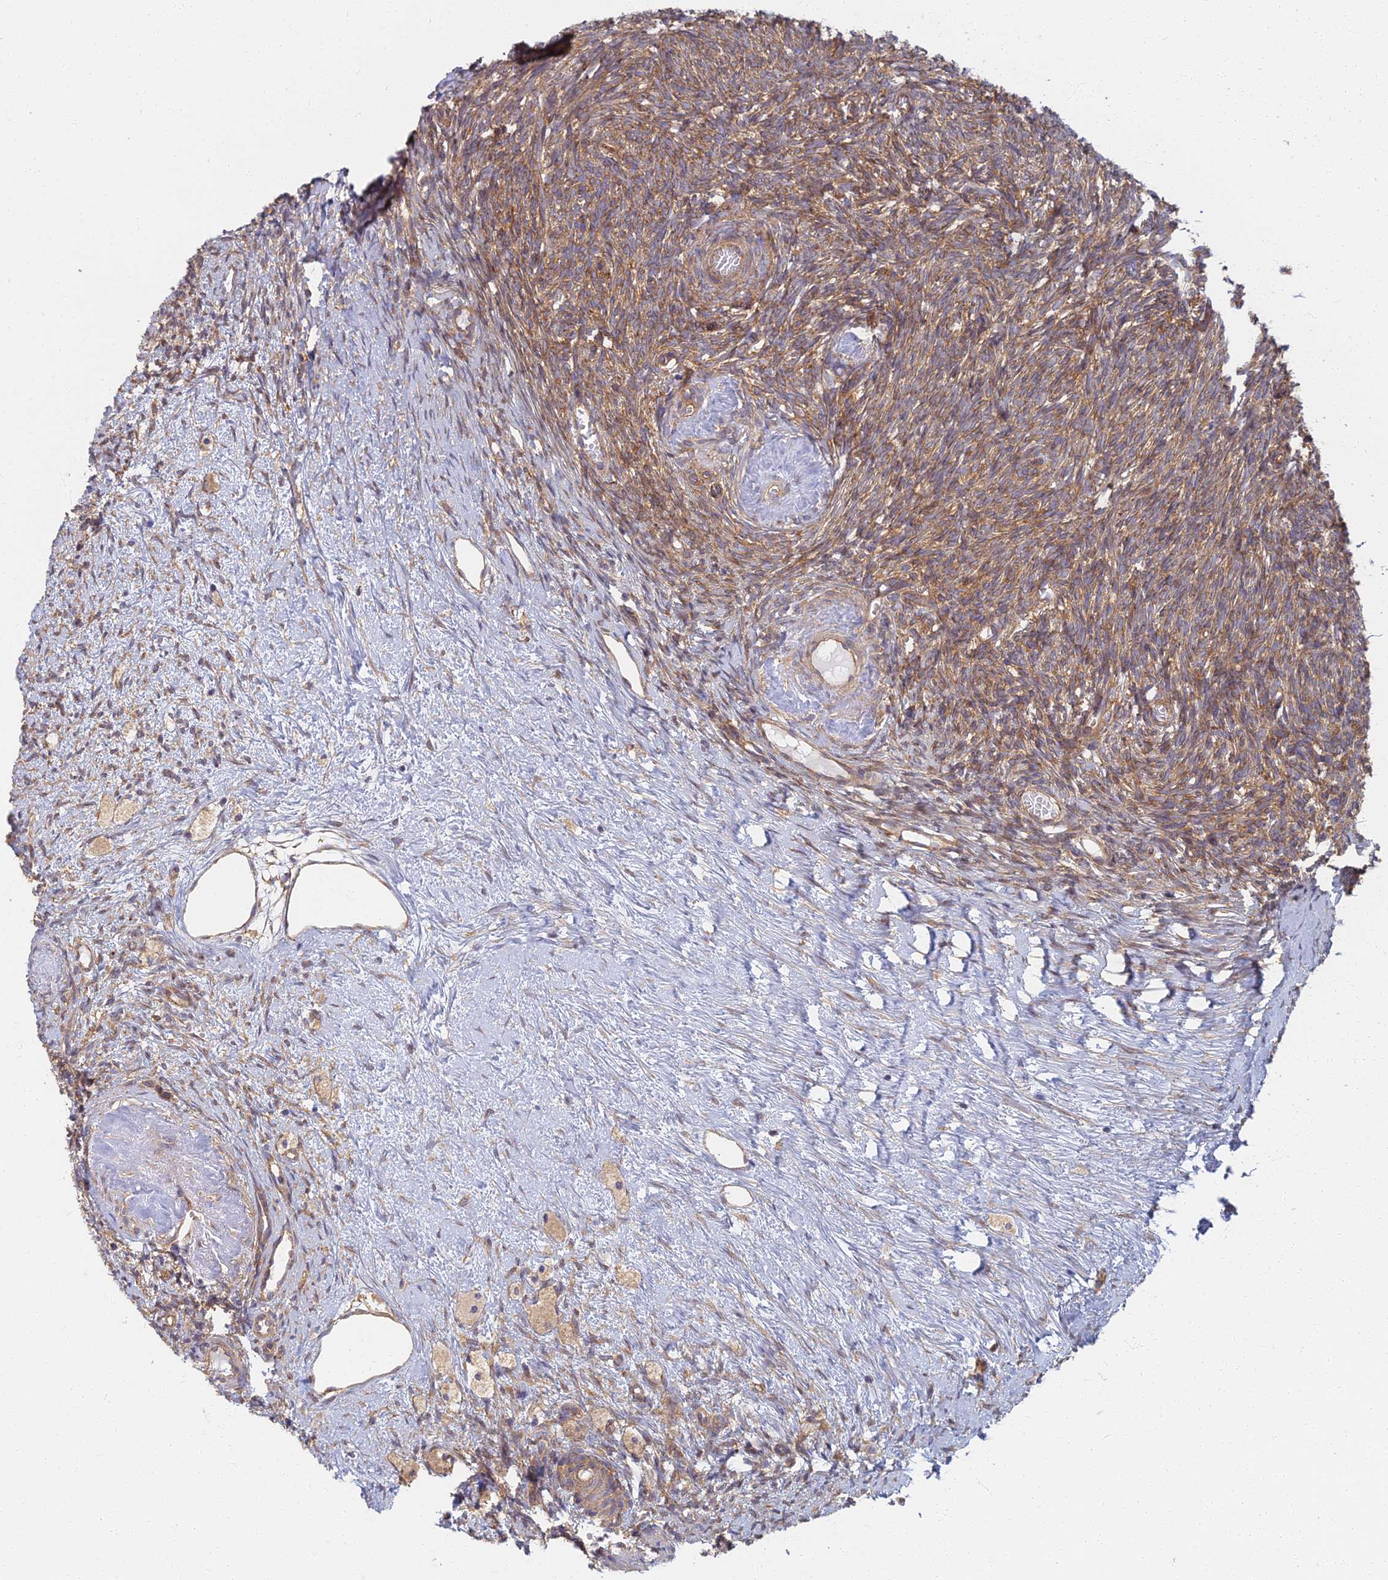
{"staining": {"intensity": "moderate", "quantity": ">75%", "location": "cytoplasmic/membranous"}, "tissue": "ovary", "cell_type": "Ovarian stroma cells", "image_type": "normal", "snomed": [{"axis": "morphology", "description": "Normal tissue, NOS"}, {"axis": "topography", "description": "Ovary"}], "caption": "High-magnification brightfield microscopy of normal ovary stained with DAB (brown) and counterstained with hematoxylin (blue). ovarian stroma cells exhibit moderate cytoplasmic/membranous expression is seen in about>75% of cells.", "gene": "RBSN", "patient": {"sex": "female", "age": 51}}